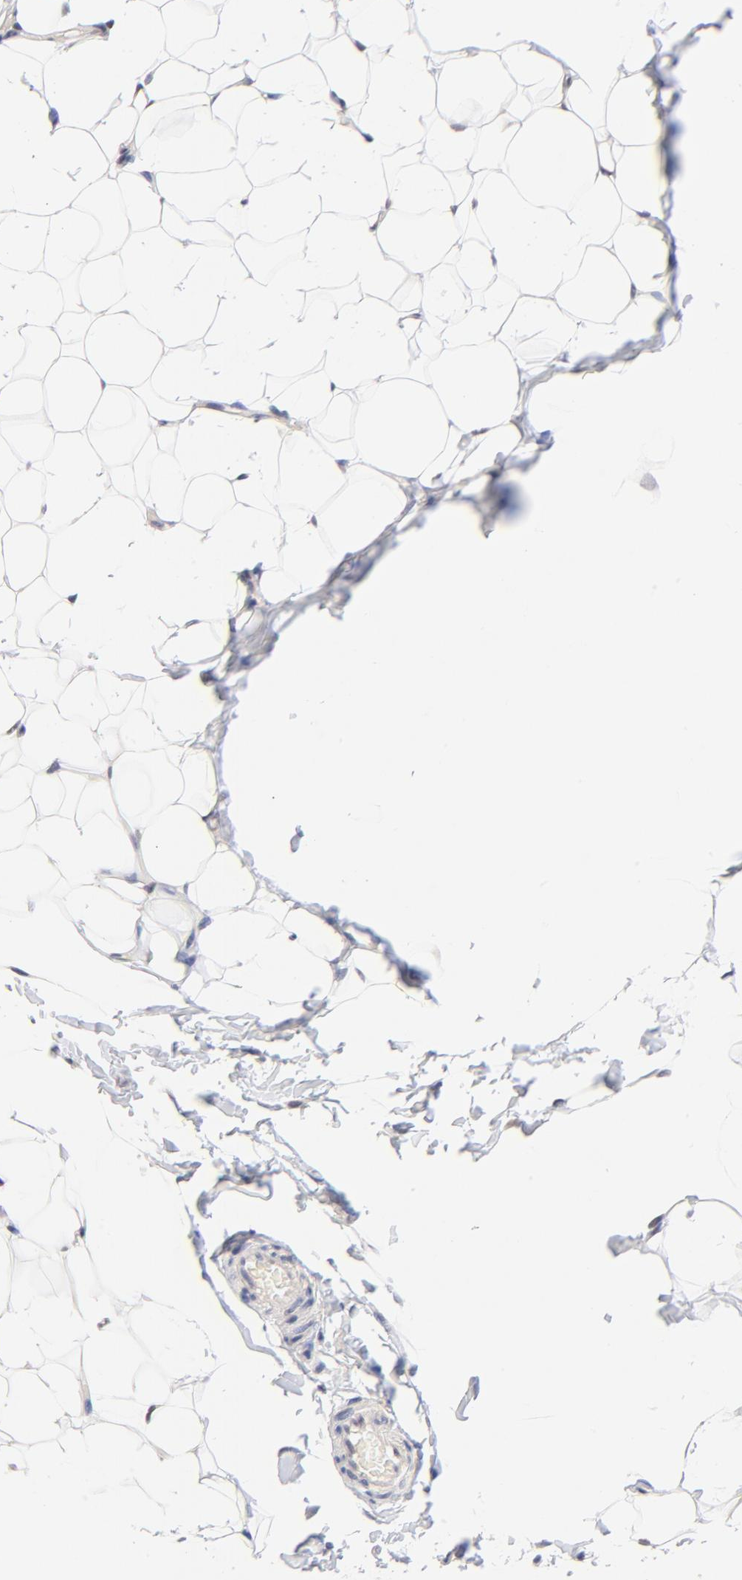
{"staining": {"intensity": "negative", "quantity": "none", "location": "none"}, "tissue": "adipose tissue", "cell_type": "Adipocytes", "image_type": "normal", "snomed": [{"axis": "morphology", "description": "Normal tissue, NOS"}, {"axis": "topography", "description": "Soft tissue"}], "caption": "Photomicrograph shows no protein positivity in adipocytes of unremarkable adipose tissue.", "gene": "TXNL1", "patient": {"sex": "male", "age": 26}}